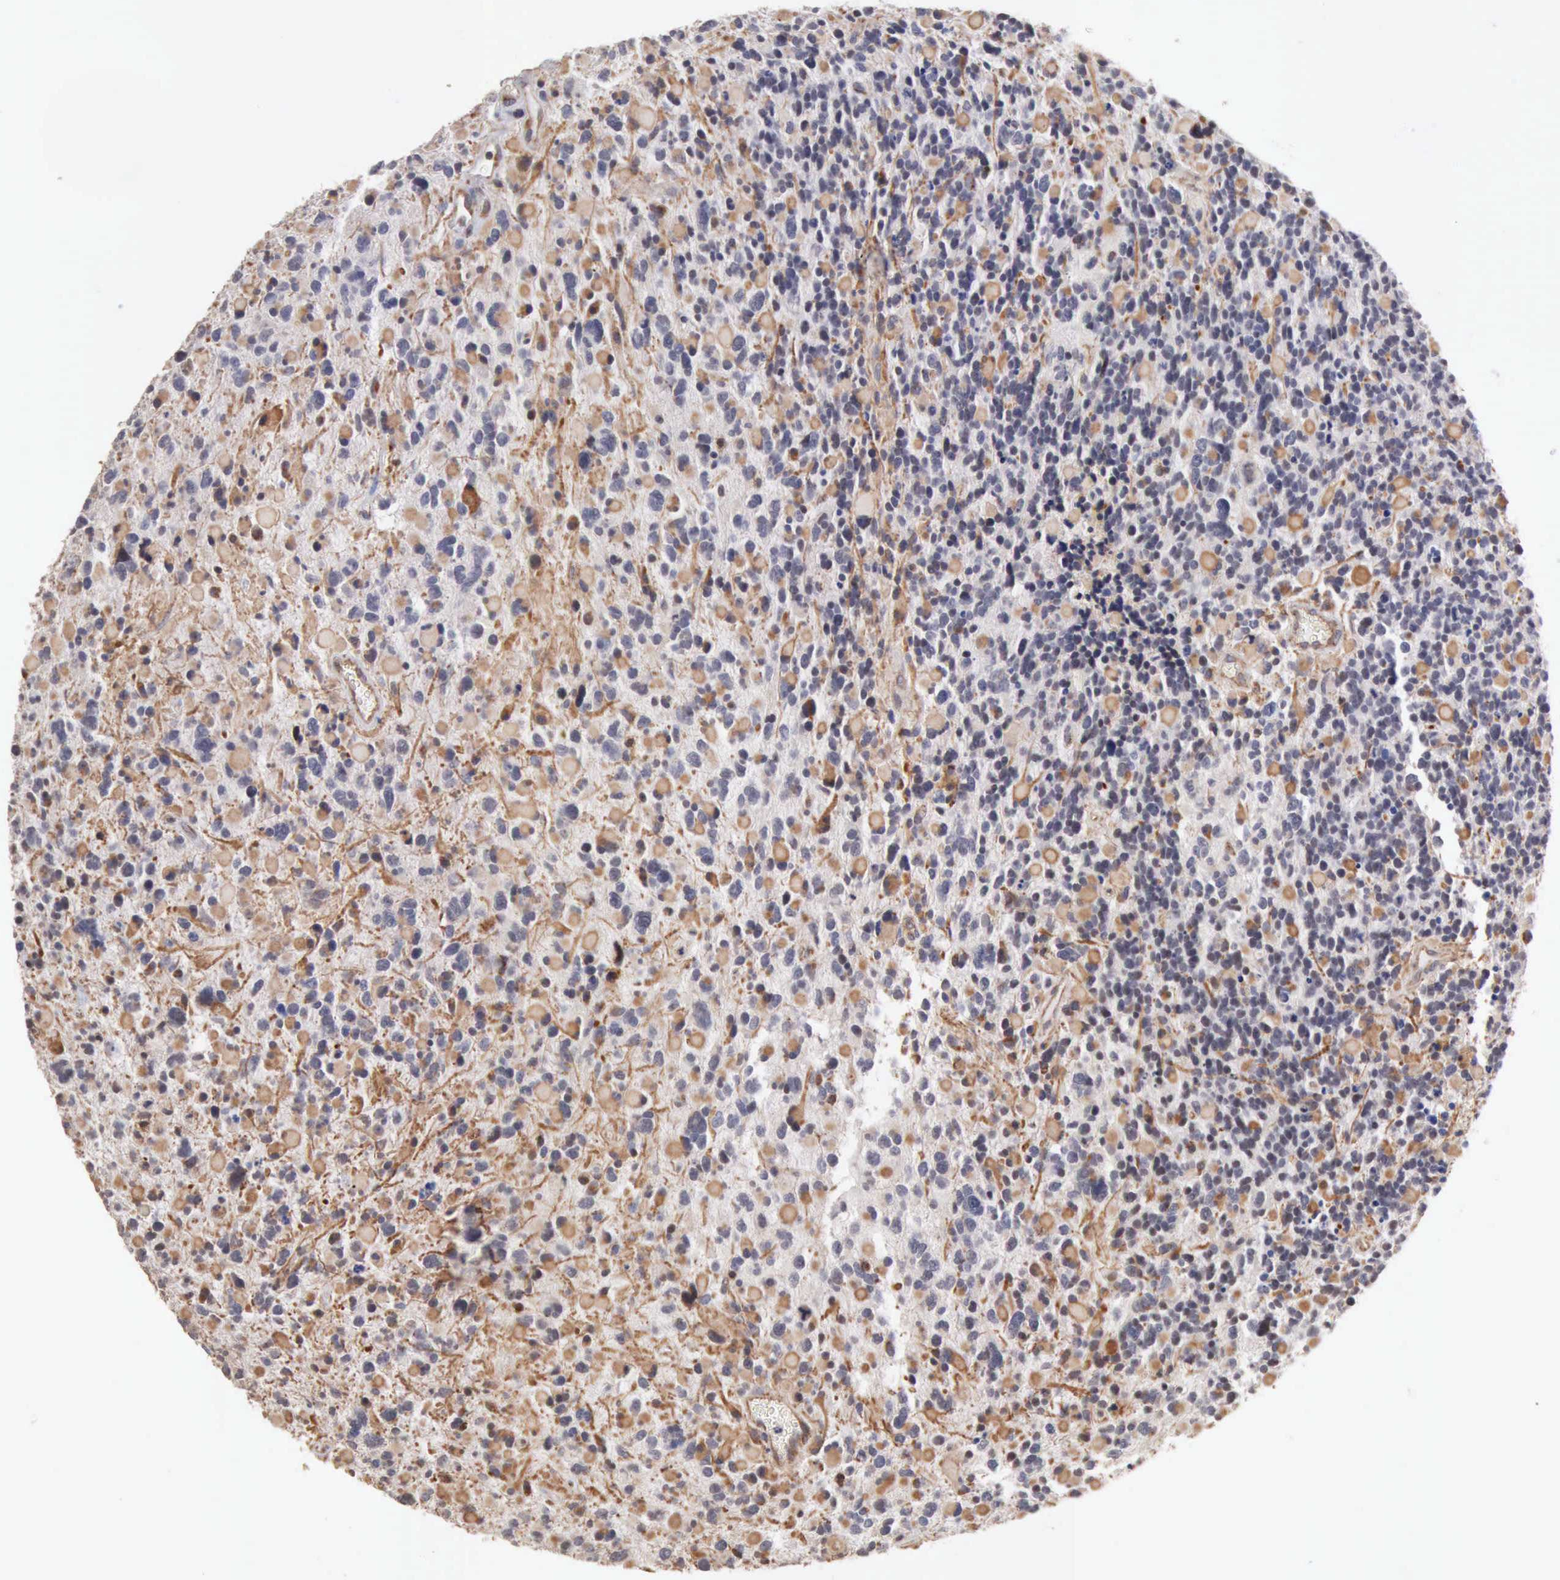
{"staining": {"intensity": "negative", "quantity": "none", "location": "none"}, "tissue": "glioma", "cell_type": "Tumor cells", "image_type": "cancer", "snomed": [{"axis": "morphology", "description": "Glioma, malignant, High grade"}, {"axis": "topography", "description": "Brain"}], "caption": "Tumor cells show no significant positivity in high-grade glioma (malignant).", "gene": "GPR101", "patient": {"sex": "female", "age": 37}}